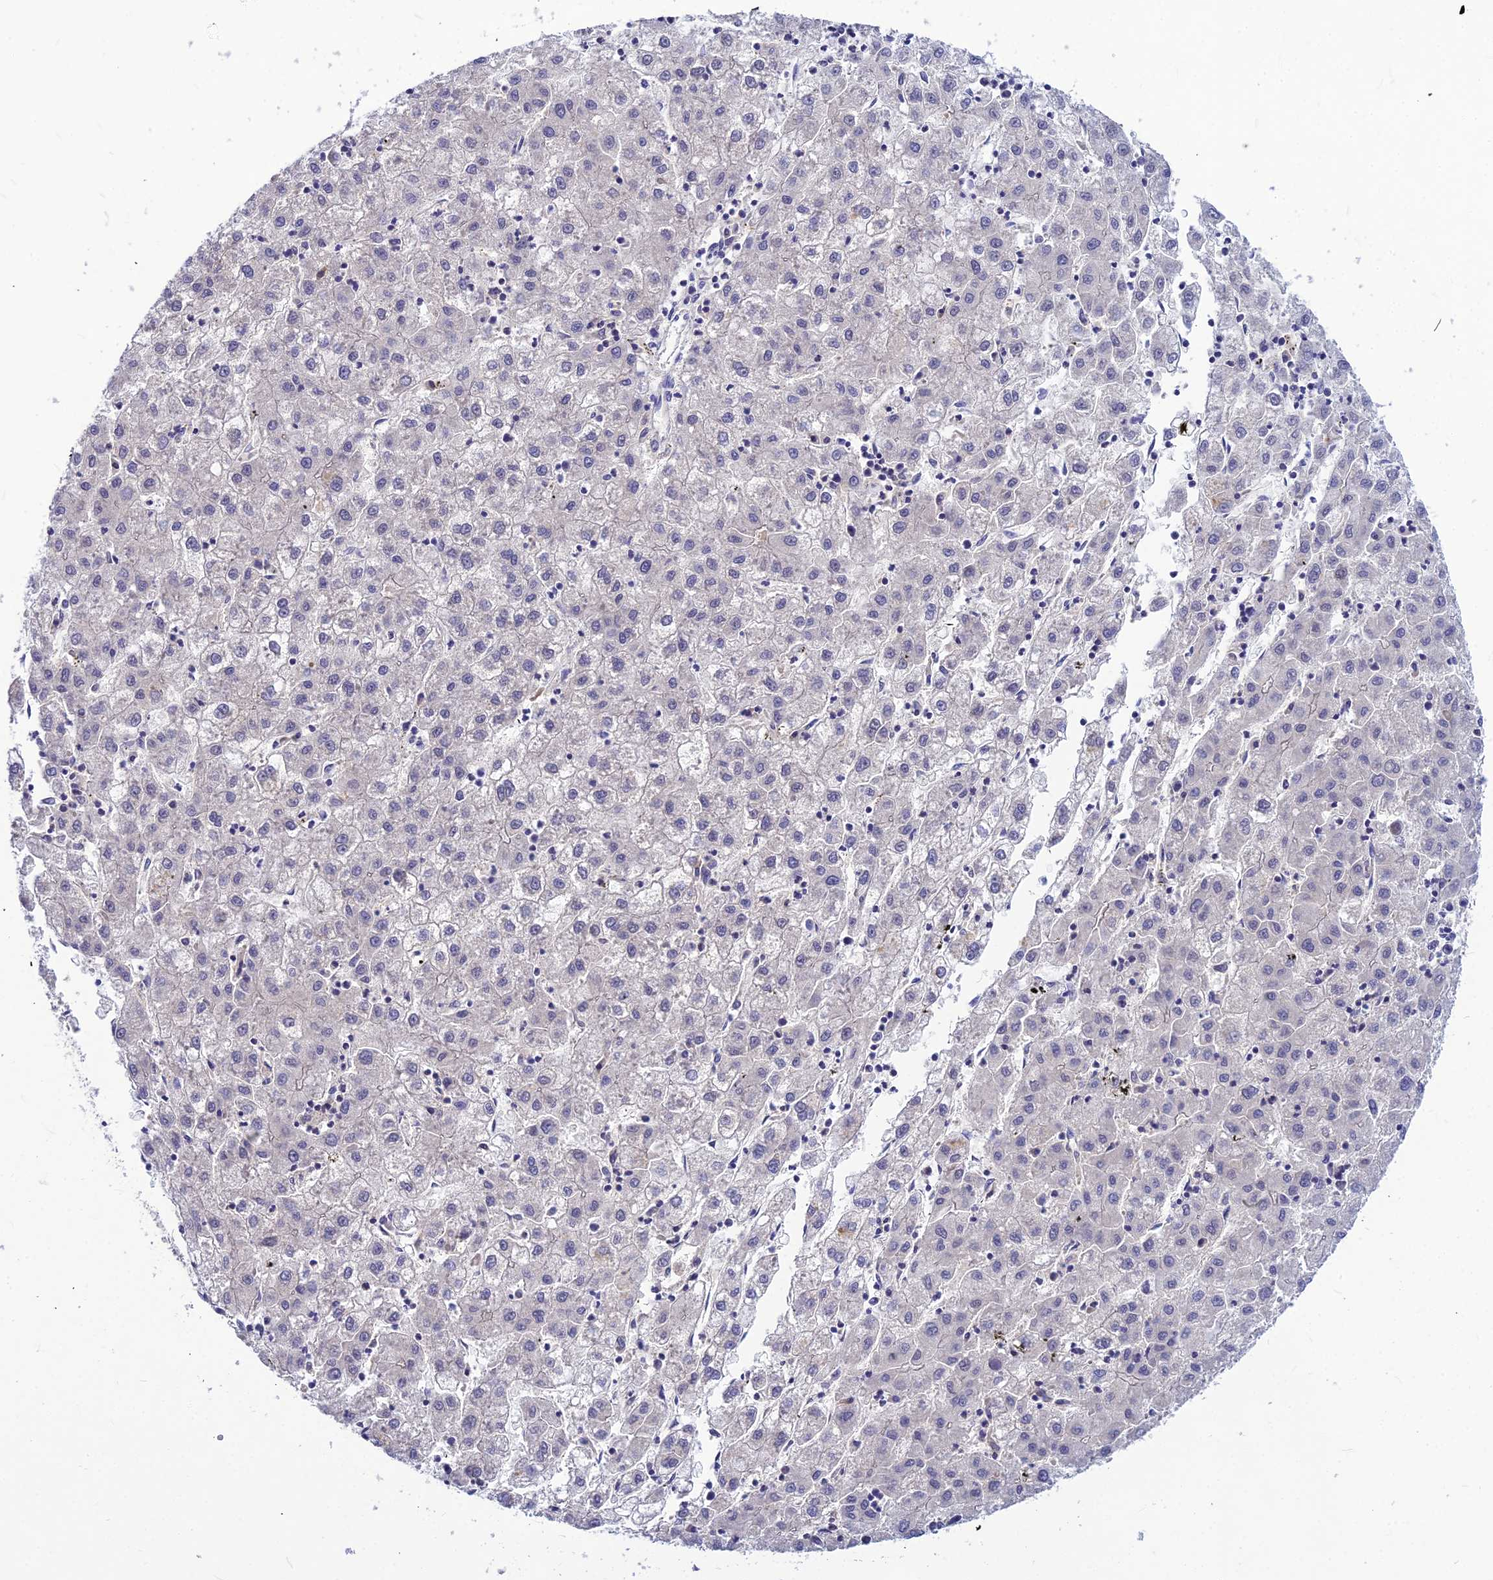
{"staining": {"intensity": "negative", "quantity": "none", "location": "none"}, "tissue": "liver cancer", "cell_type": "Tumor cells", "image_type": "cancer", "snomed": [{"axis": "morphology", "description": "Carcinoma, Hepatocellular, NOS"}, {"axis": "topography", "description": "Liver"}], "caption": "High power microscopy image of an IHC micrograph of hepatocellular carcinoma (liver), revealing no significant staining in tumor cells. (Immunohistochemistry (ihc), brightfield microscopy, high magnification).", "gene": "DMRTA1", "patient": {"sex": "male", "age": 72}}